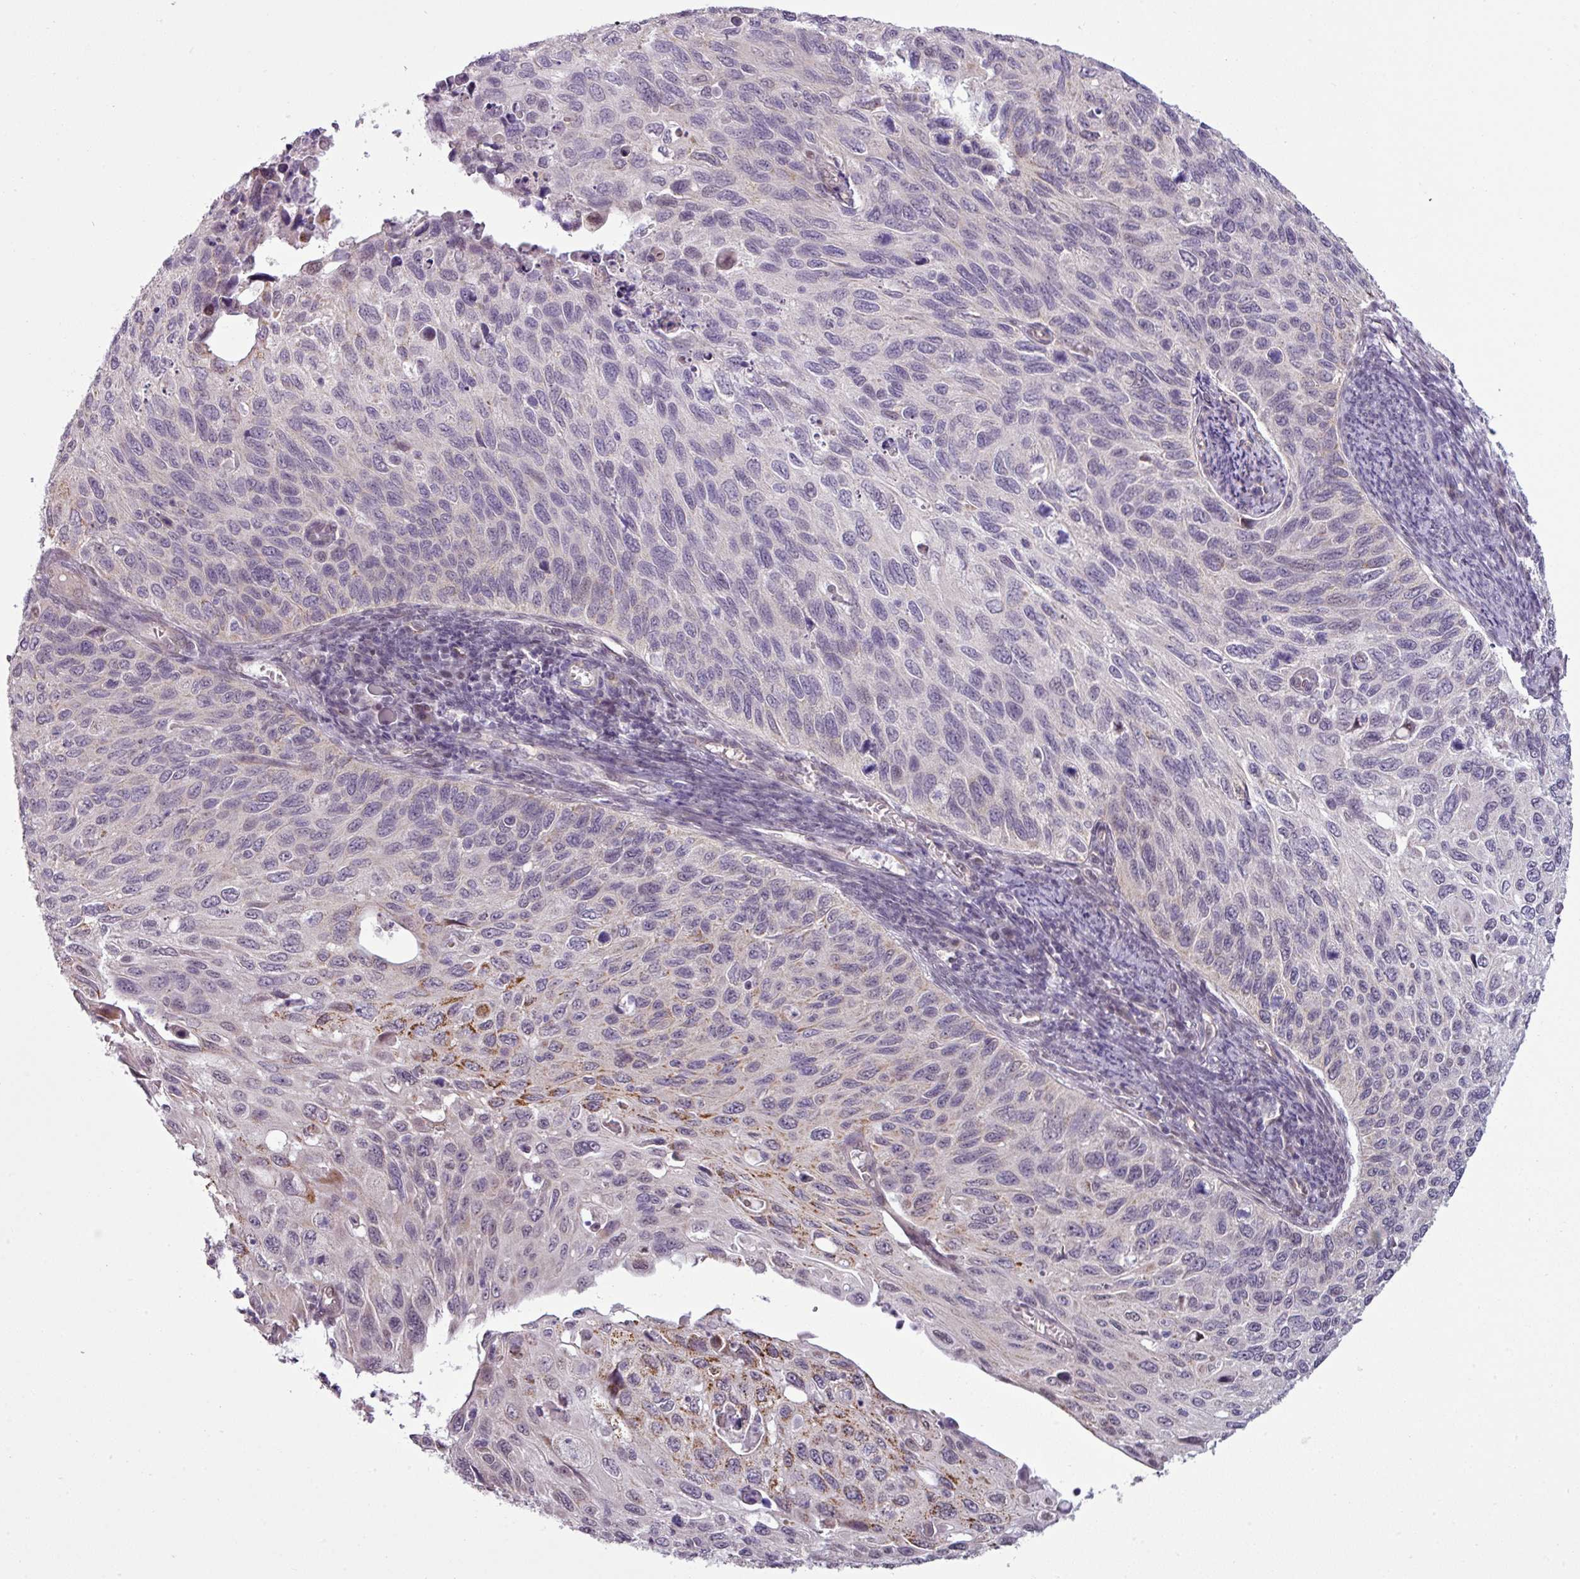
{"staining": {"intensity": "moderate", "quantity": "<25%", "location": "cytoplasmic/membranous"}, "tissue": "cervical cancer", "cell_type": "Tumor cells", "image_type": "cancer", "snomed": [{"axis": "morphology", "description": "Squamous cell carcinoma, NOS"}, {"axis": "topography", "description": "Cervix"}], "caption": "Moderate cytoplasmic/membranous expression for a protein is present in approximately <25% of tumor cells of cervical cancer using IHC.", "gene": "GPT2", "patient": {"sex": "female", "age": 70}}